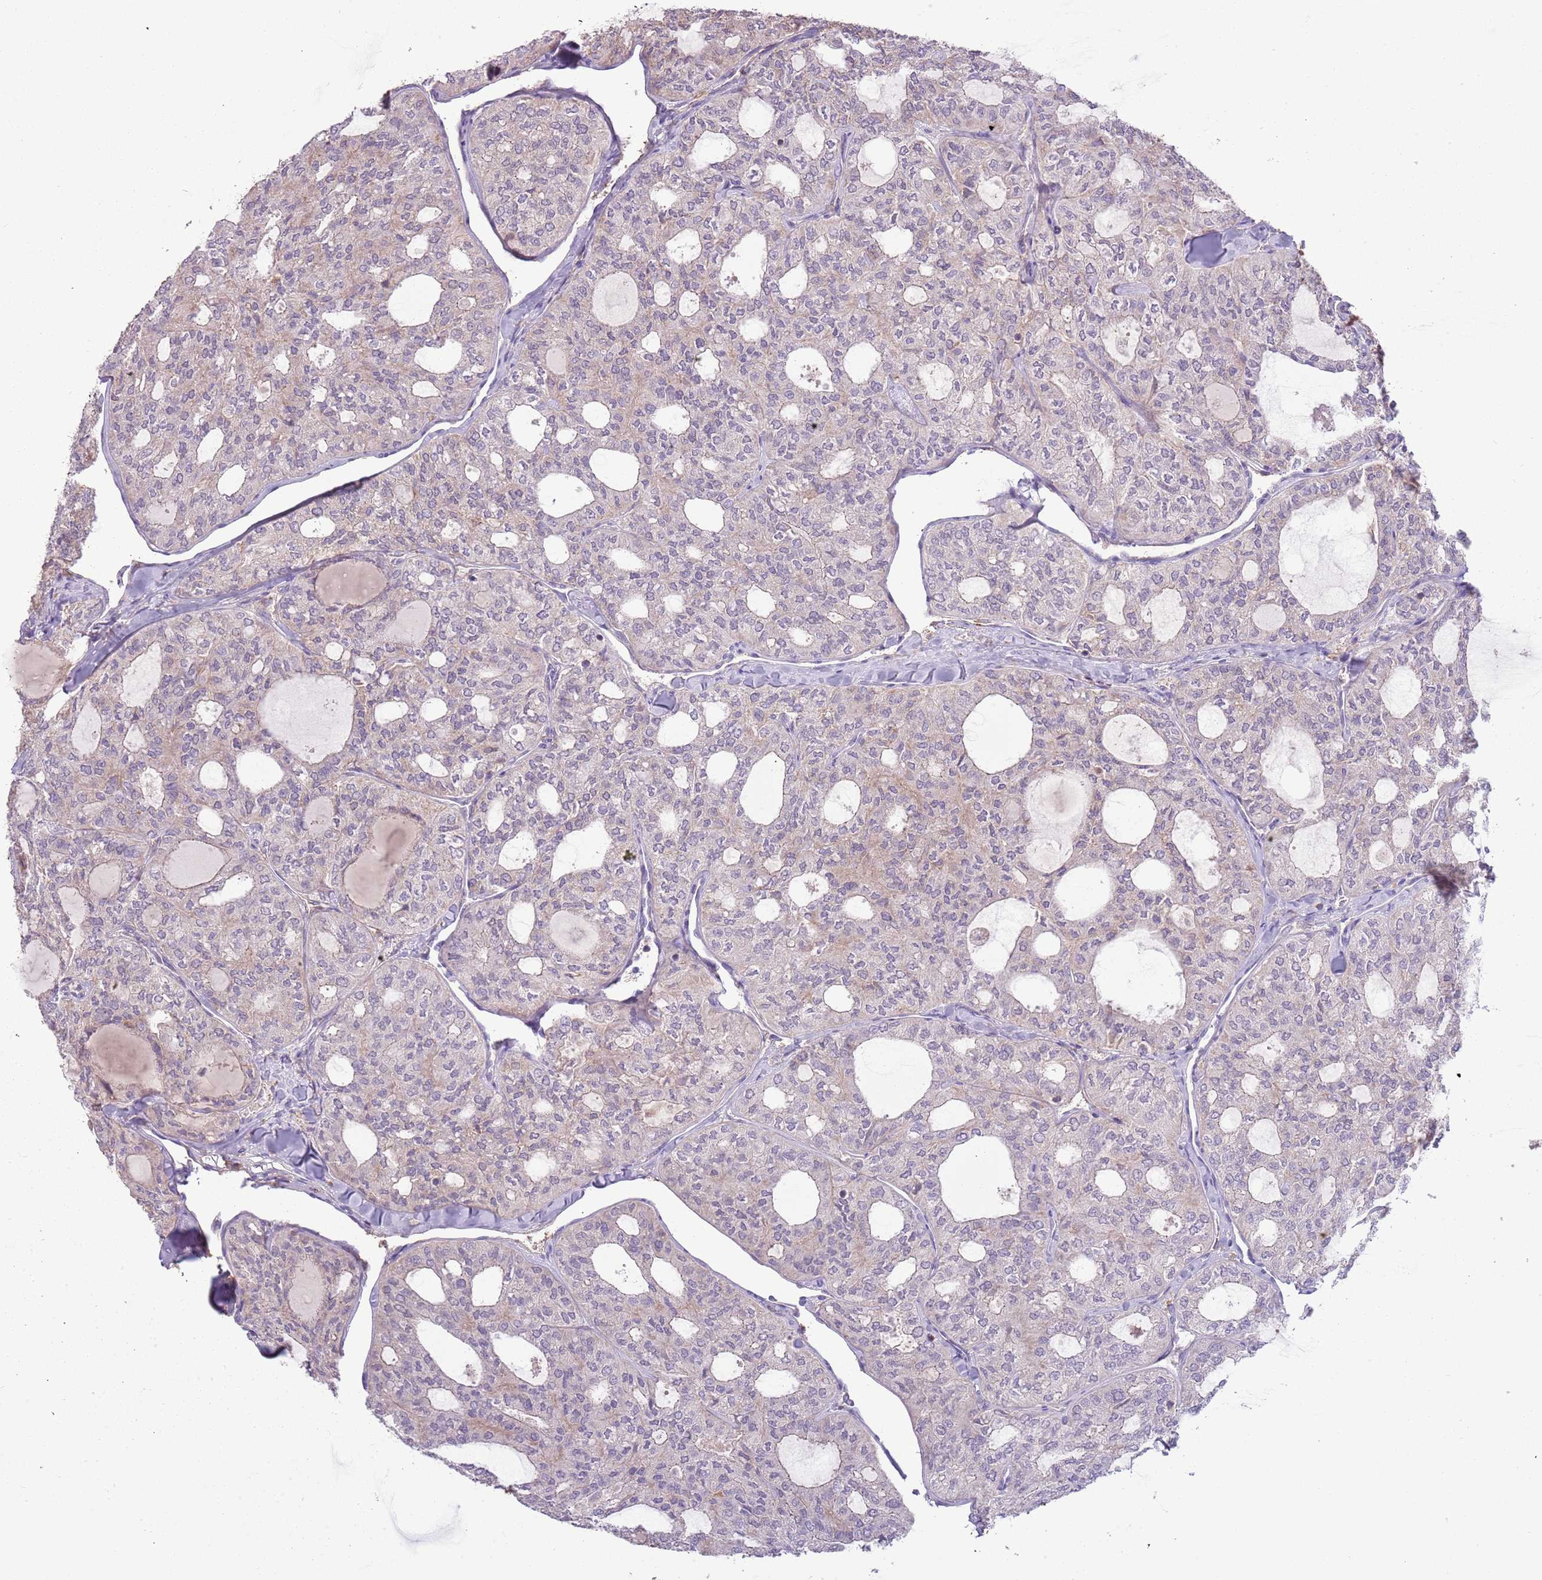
{"staining": {"intensity": "negative", "quantity": "none", "location": "none"}, "tissue": "thyroid cancer", "cell_type": "Tumor cells", "image_type": "cancer", "snomed": [{"axis": "morphology", "description": "Follicular adenoma carcinoma, NOS"}, {"axis": "topography", "description": "Thyroid gland"}], "caption": "Immunohistochemistry (IHC) histopathology image of human thyroid follicular adenoma carcinoma stained for a protein (brown), which reveals no expression in tumor cells. (Brightfield microscopy of DAB (3,3'-diaminobenzidine) immunohistochemistry at high magnification).", "gene": "FECH", "patient": {"sex": "male", "age": 75}}